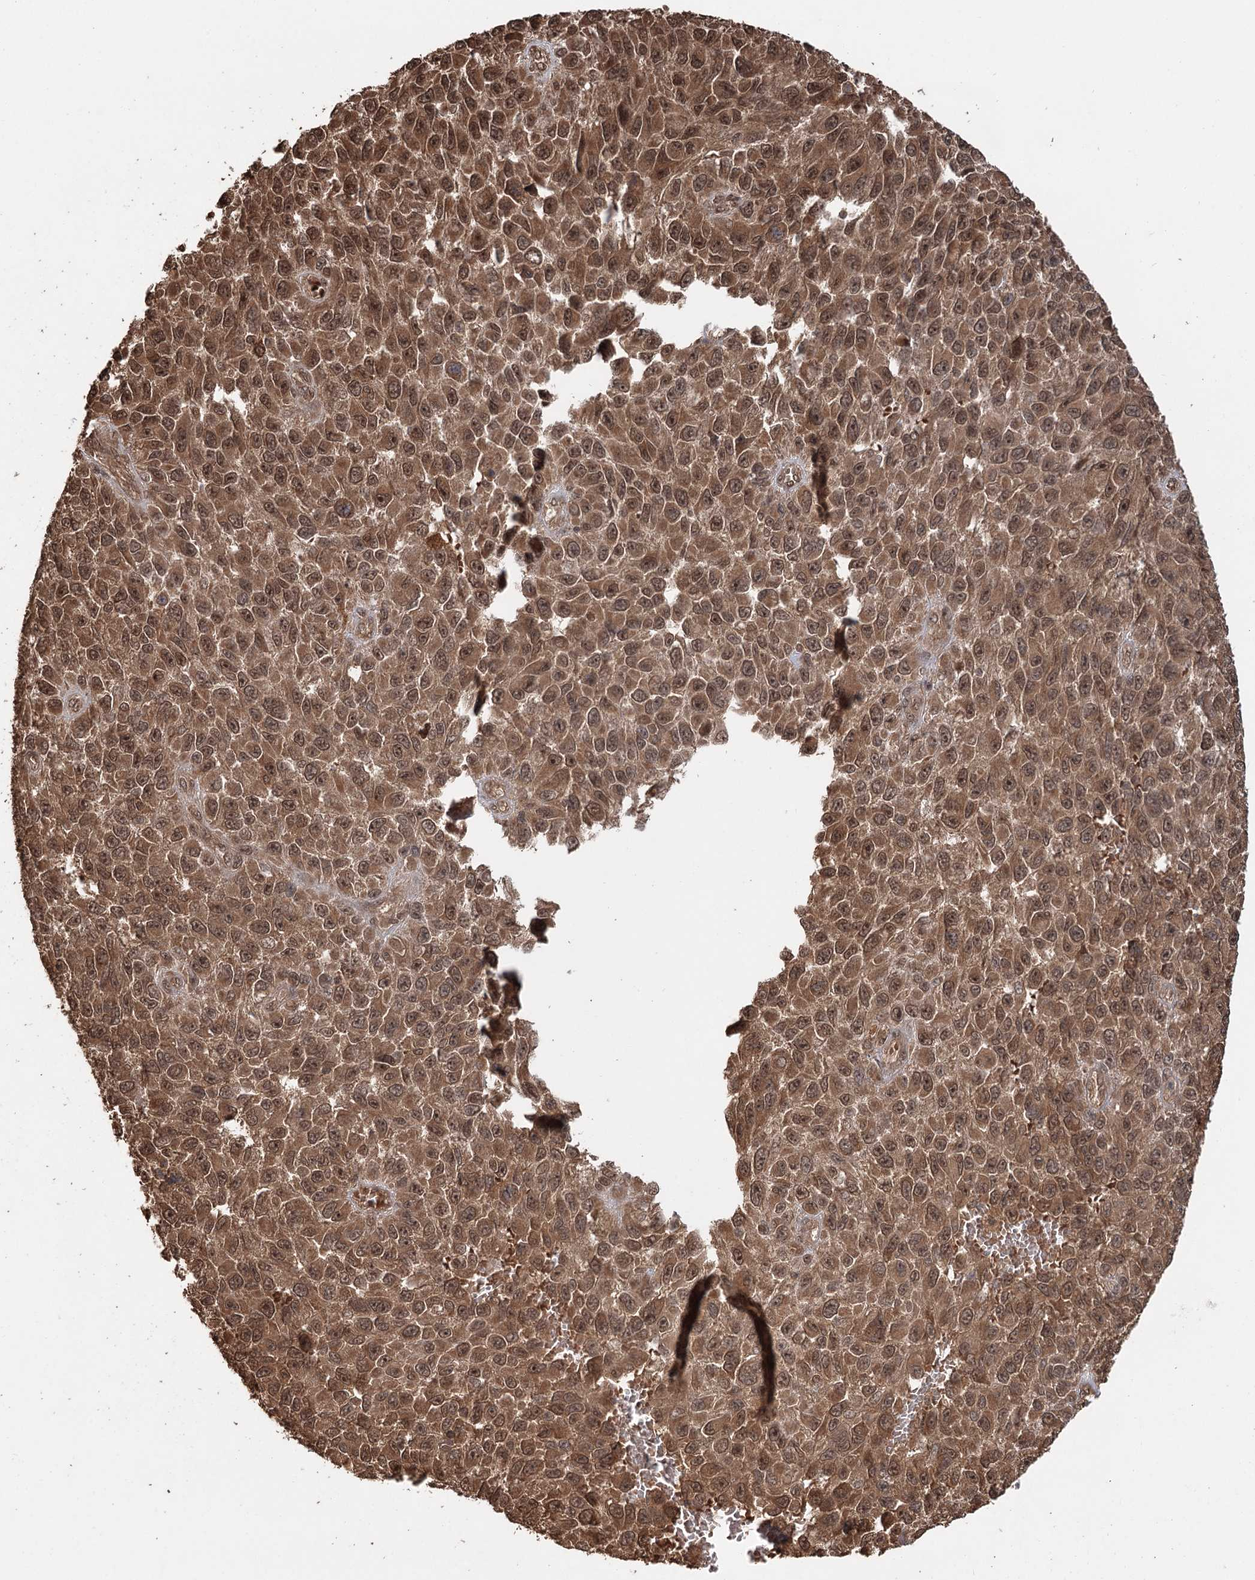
{"staining": {"intensity": "moderate", "quantity": ">75%", "location": "cytoplasmic/membranous,nuclear"}, "tissue": "melanoma", "cell_type": "Tumor cells", "image_type": "cancer", "snomed": [{"axis": "morphology", "description": "Normal tissue, NOS"}, {"axis": "morphology", "description": "Malignant melanoma, NOS"}, {"axis": "topography", "description": "Skin"}], "caption": "Immunohistochemical staining of human melanoma demonstrates medium levels of moderate cytoplasmic/membranous and nuclear expression in about >75% of tumor cells.", "gene": "N6AMT1", "patient": {"sex": "female", "age": 96}}